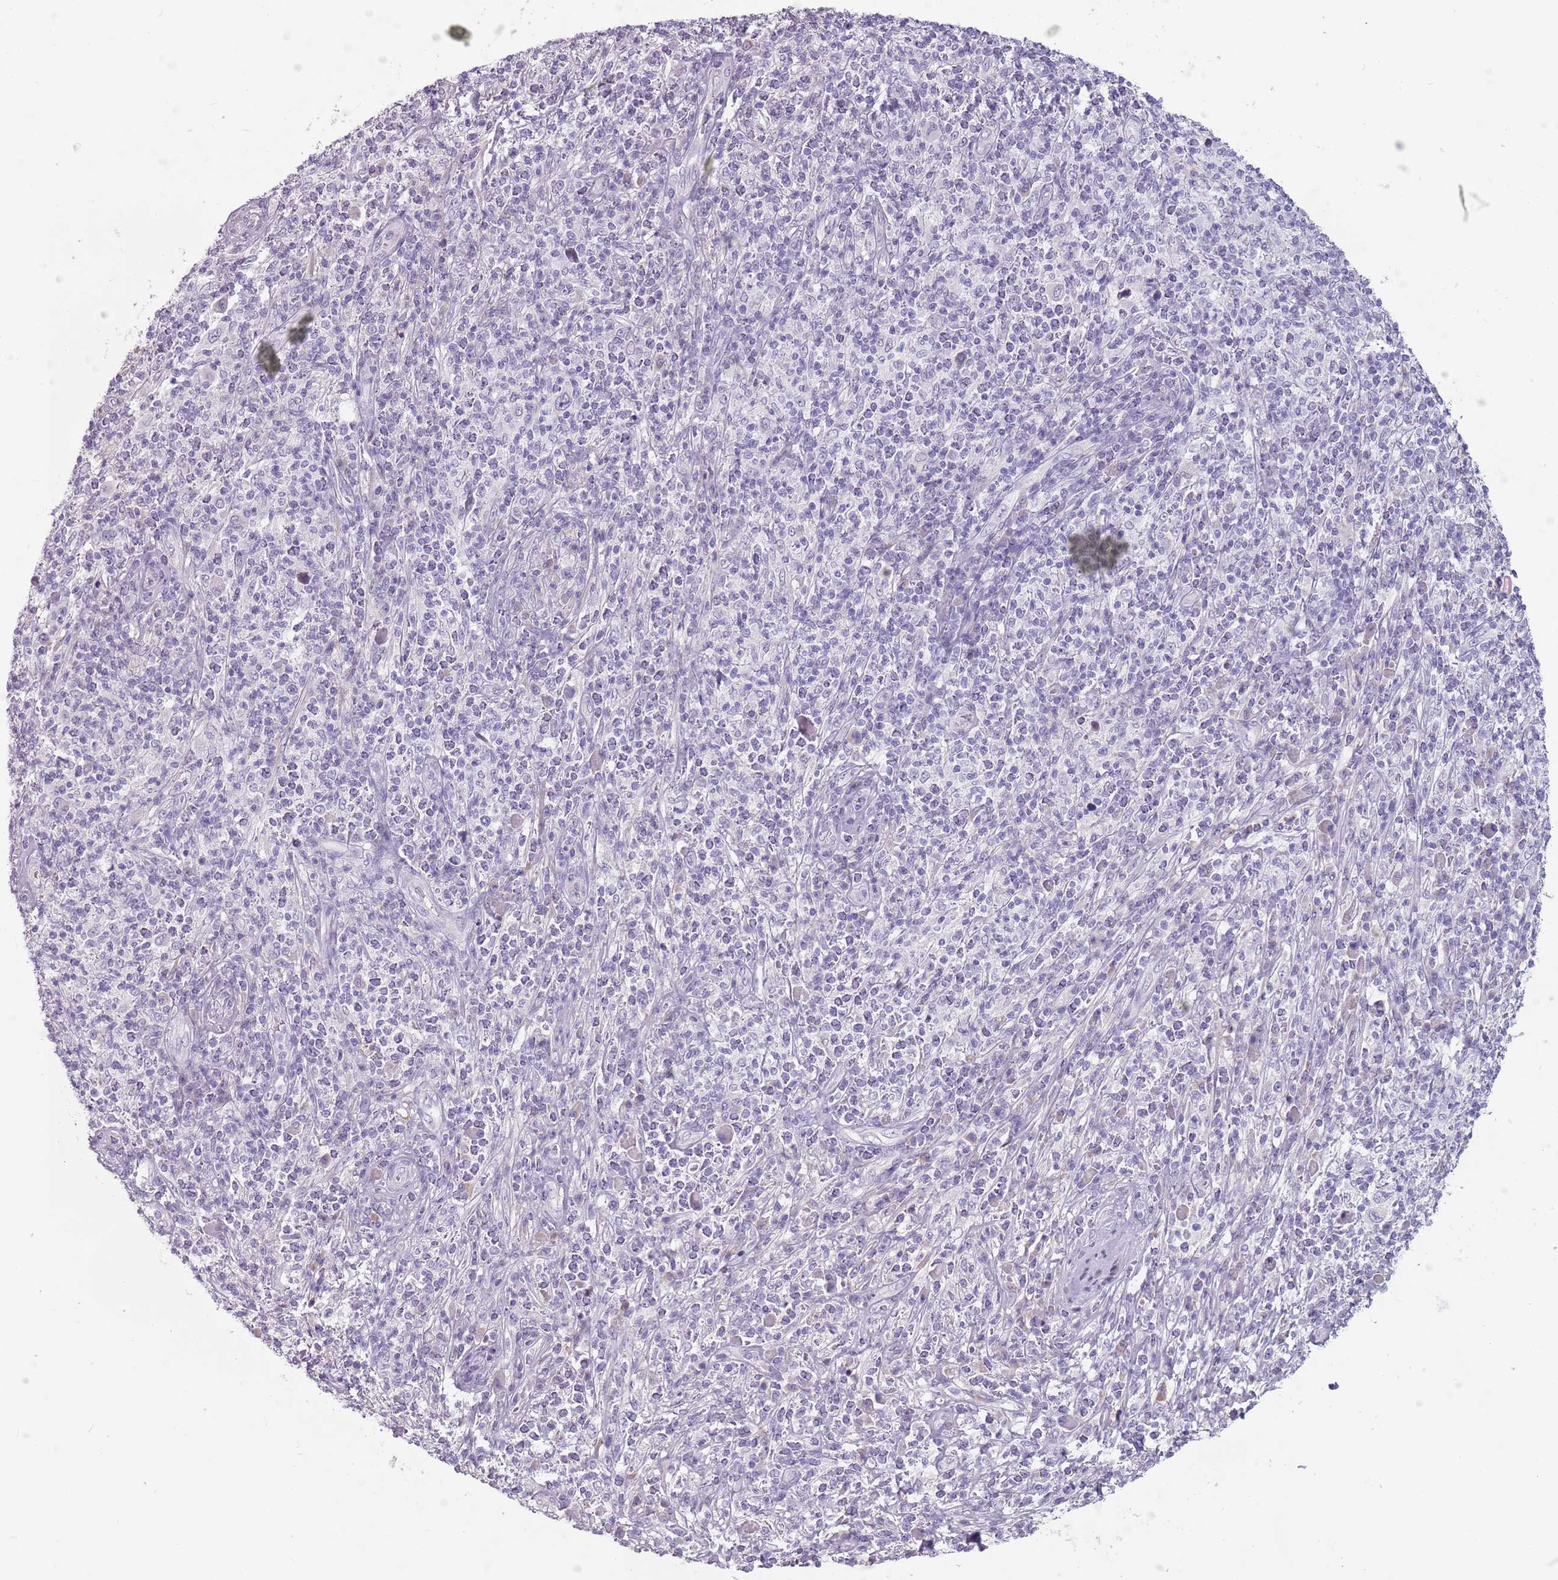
{"staining": {"intensity": "negative", "quantity": "none", "location": "none"}, "tissue": "melanoma", "cell_type": "Tumor cells", "image_type": "cancer", "snomed": [{"axis": "morphology", "description": "Malignant melanoma, NOS"}, {"axis": "topography", "description": "Skin"}], "caption": "High power microscopy photomicrograph of an immunohistochemistry (IHC) histopathology image of melanoma, revealing no significant staining in tumor cells.", "gene": "CEP19", "patient": {"sex": "male", "age": 66}}